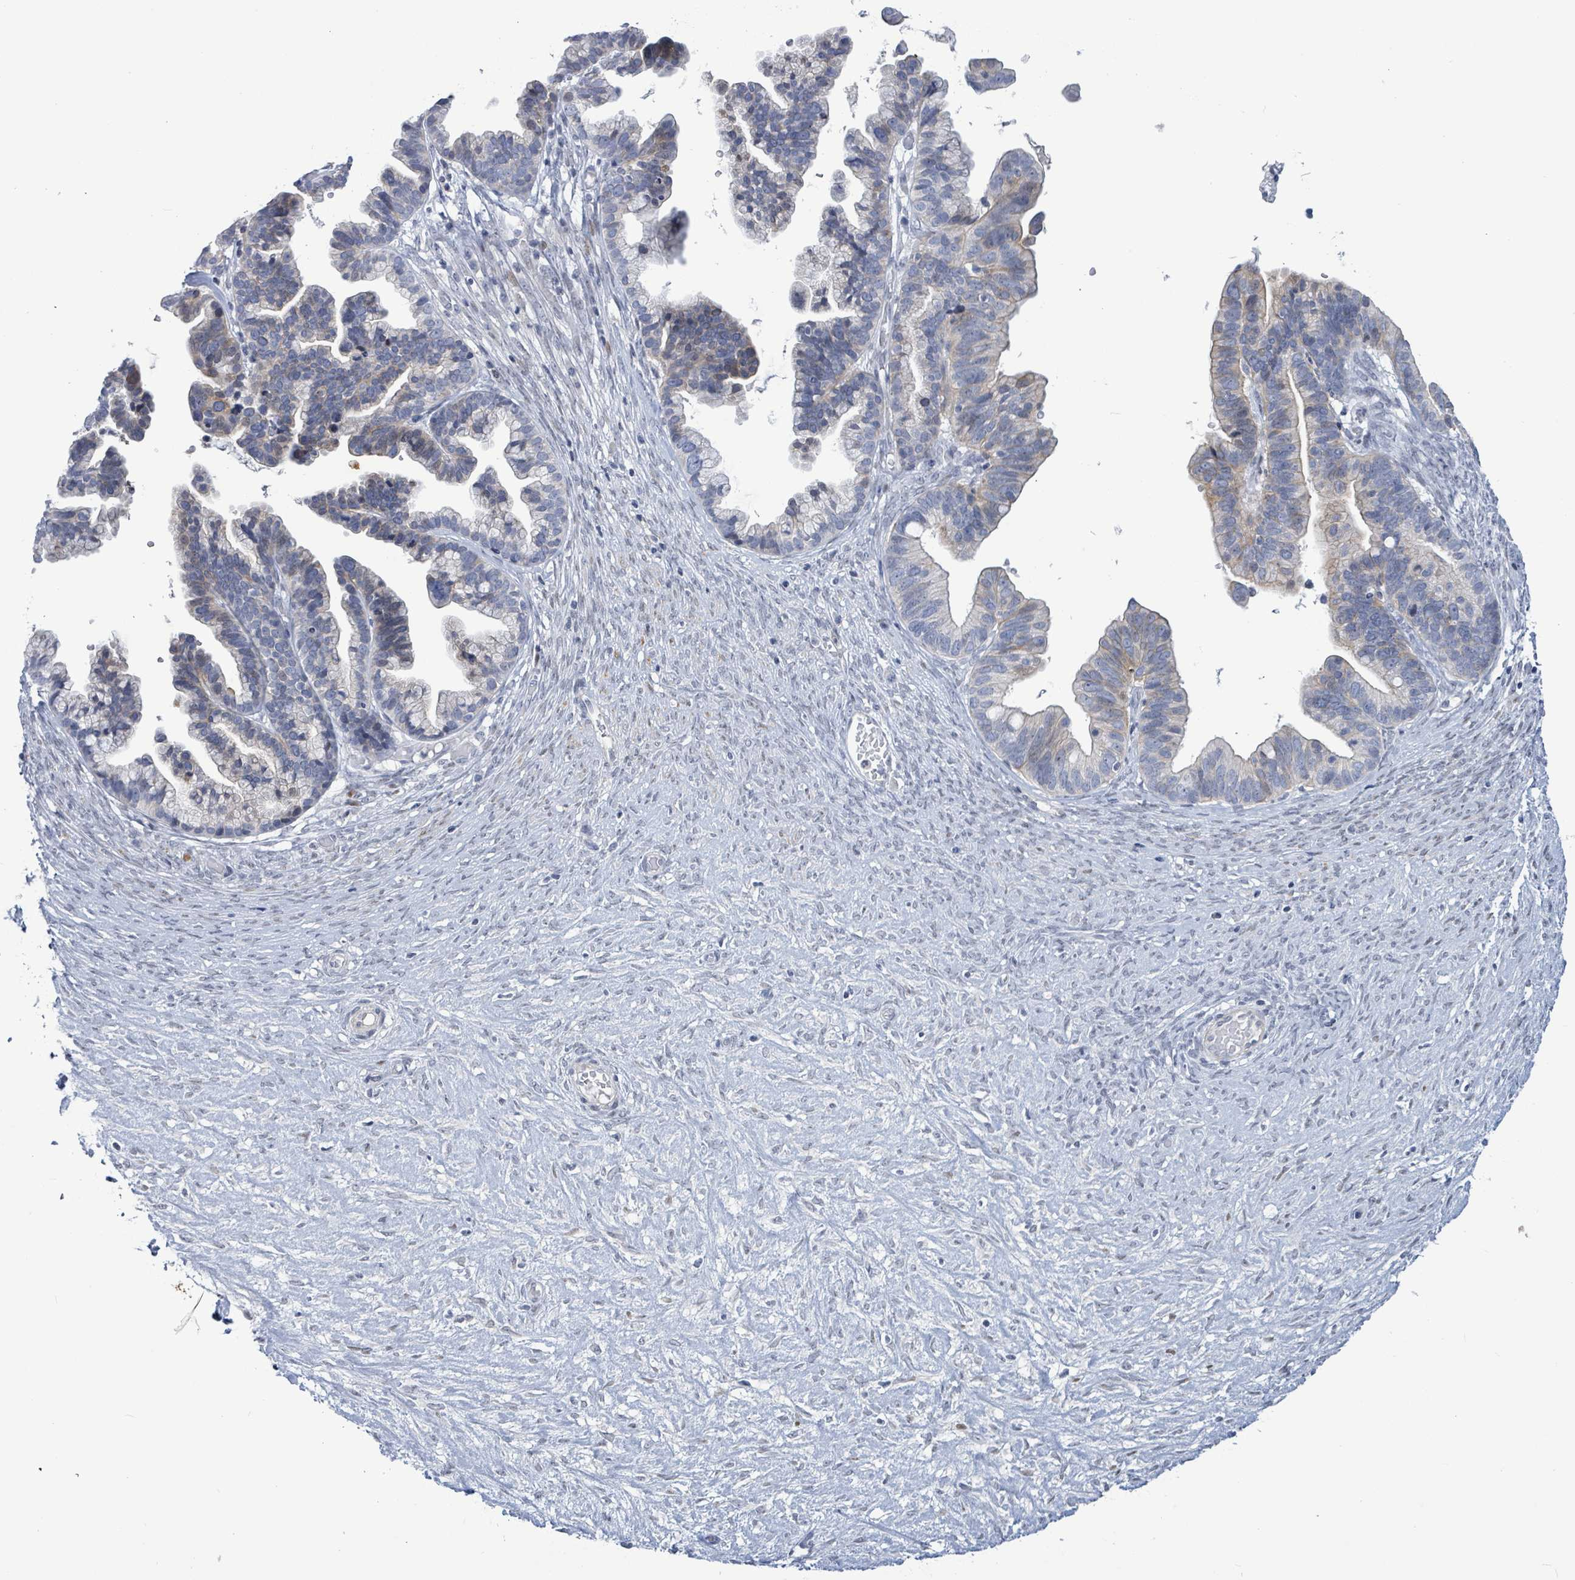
{"staining": {"intensity": "weak", "quantity": "25%-75%", "location": "cytoplasmic/membranous"}, "tissue": "ovarian cancer", "cell_type": "Tumor cells", "image_type": "cancer", "snomed": [{"axis": "morphology", "description": "Cystadenocarcinoma, serous, NOS"}, {"axis": "topography", "description": "Ovary"}], "caption": "Immunohistochemical staining of ovarian cancer (serous cystadenocarcinoma) displays low levels of weak cytoplasmic/membranous staining in about 25%-75% of tumor cells. Nuclei are stained in blue.", "gene": "NTN3", "patient": {"sex": "female", "age": 56}}